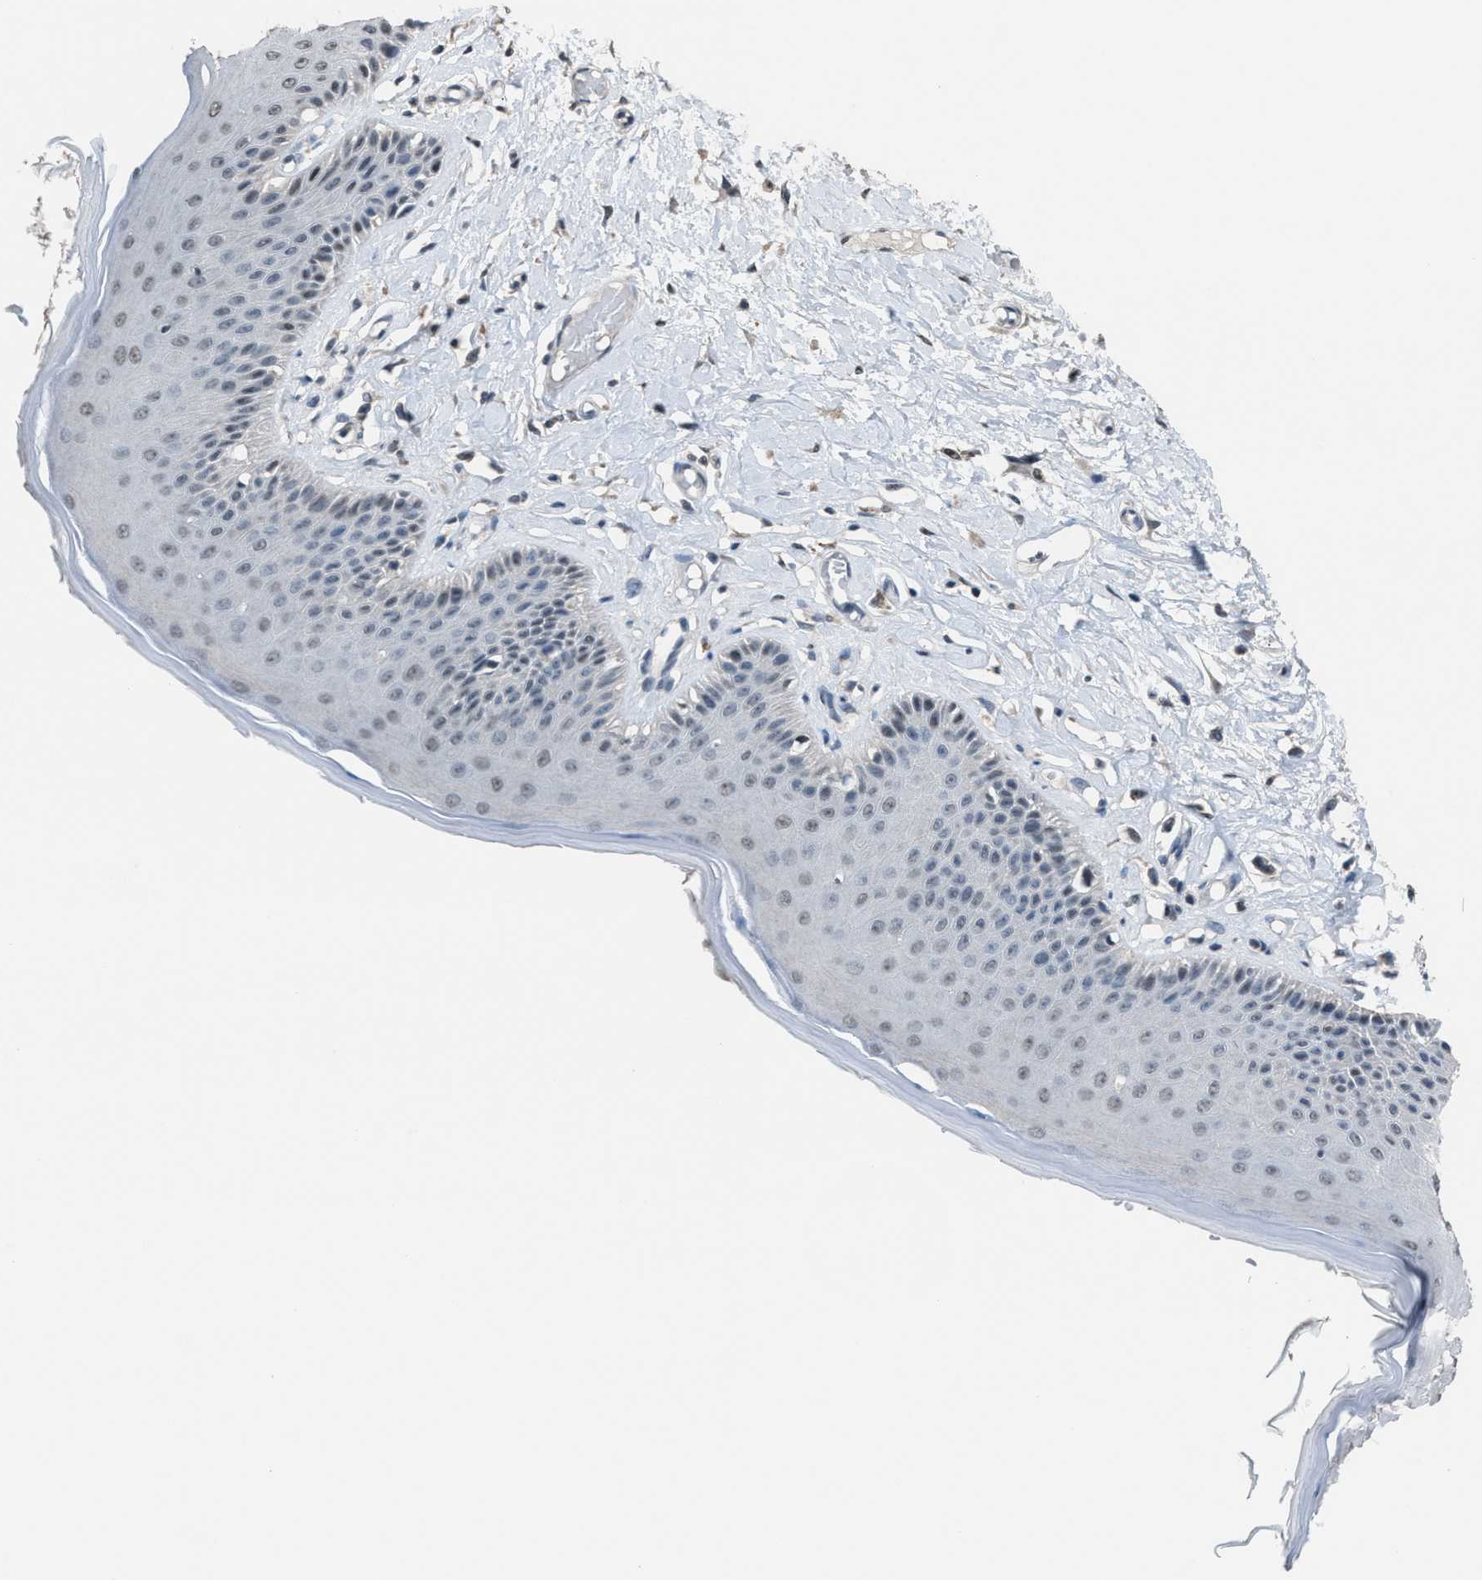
{"staining": {"intensity": "weak", "quantity": "<25%", "location": "nuclear"}, "tissue": "skin", "cell_type": "Epidermal cells", "image_type": "normal", "snomed": [{"axis": "morphology", "description": "Normal tissue, NOS"}, {"axis": "topography", "description": "Vulva"}], "caption": "DAB (3,3'-diaminobenzidine) immunohistochemical staining of normal skin exhibits no significant positivity in epidermal cells. (IHC, brightfield microscopy, high magnification).", "gene": "ZNF276", "patient": {"sex": "female", "age": 73}}